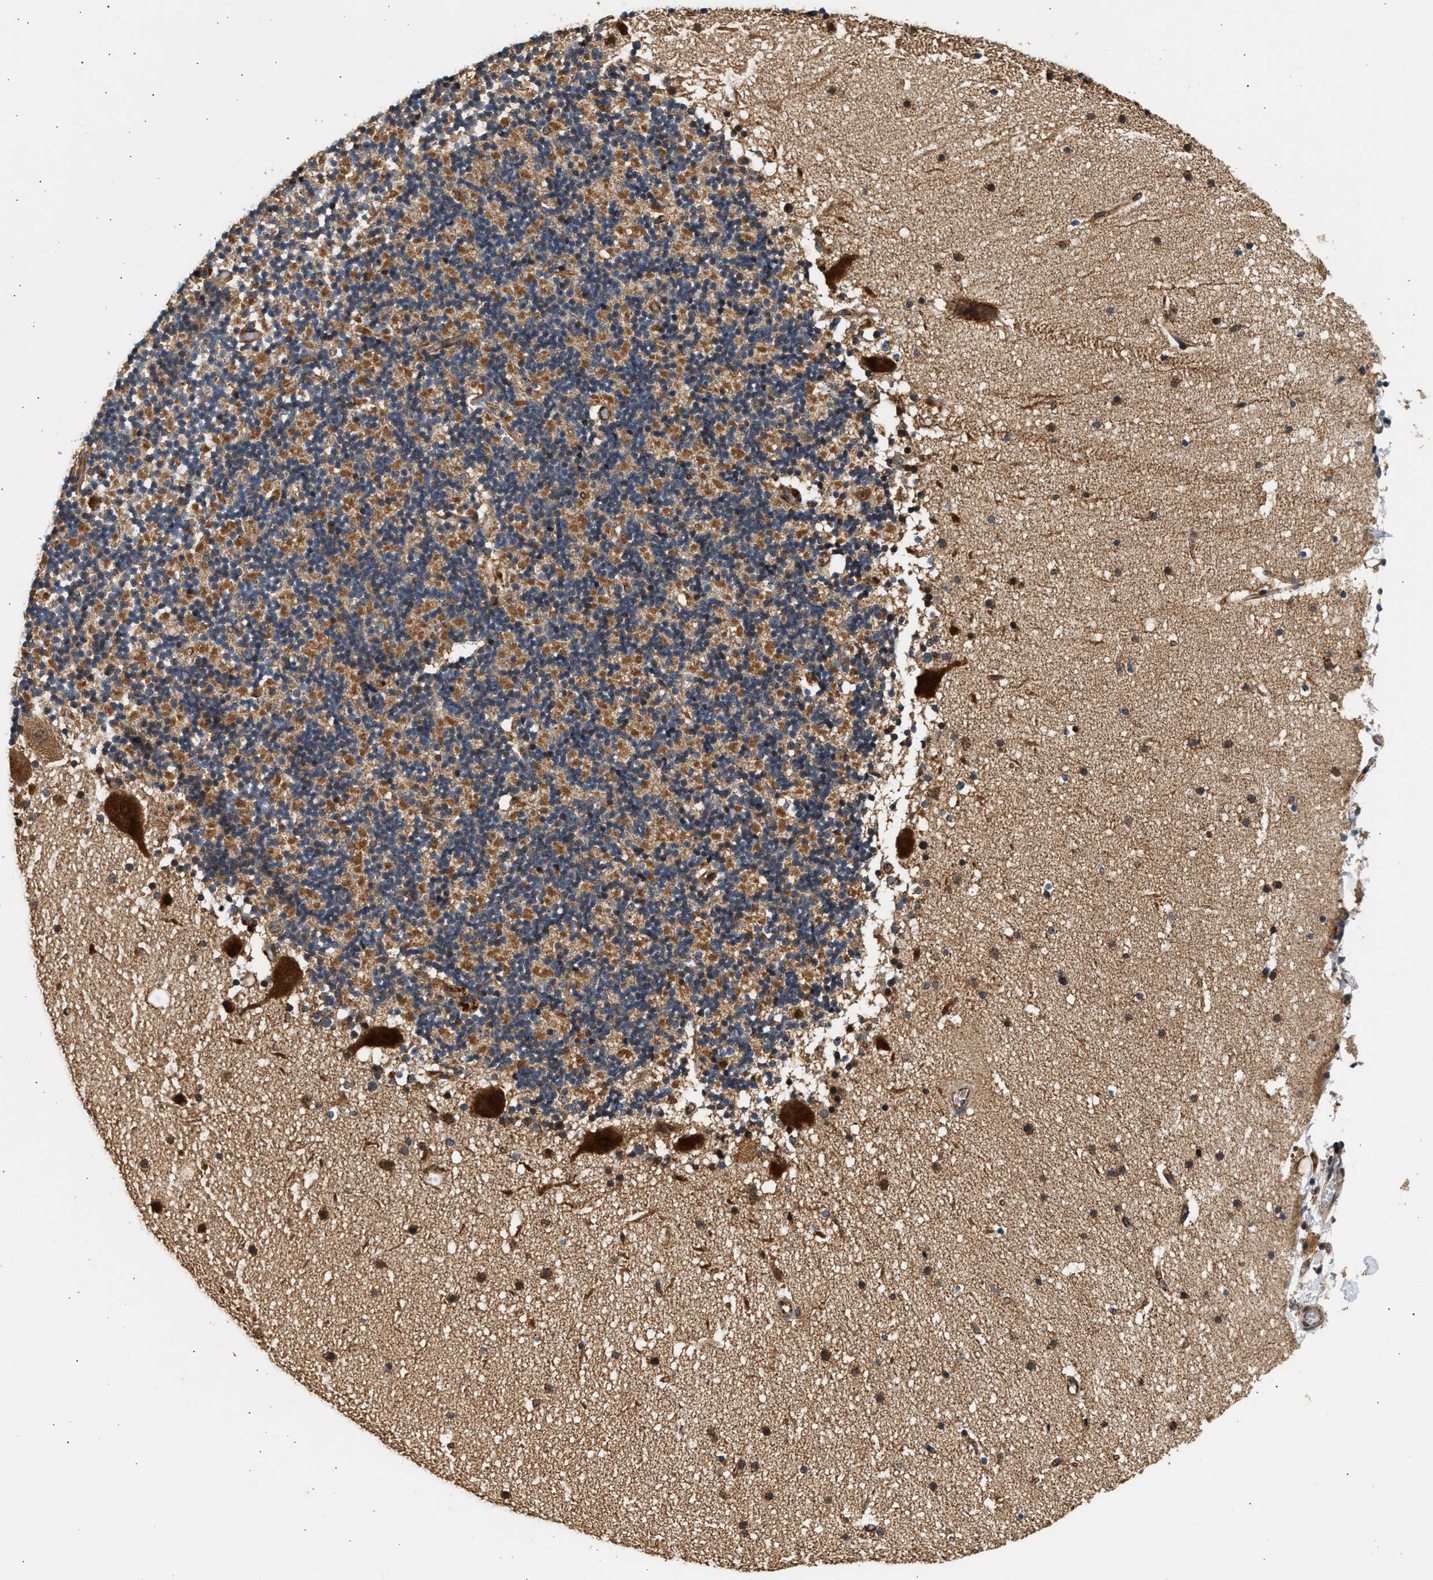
{"staining": {"intensity": "weak", "quantity": "25%-75%", "location": "cytoplasmic/membranous"}, "tissue": "cerebellum", "cell_type": "Cells in granular layer", "image_type": "normal", "snomed": [{"axis": "morphology", "description": "Normal tissue, NOS"}, {"axis": "topography", "description": "Cerebellum"}], "caption": "Normal cerebellum shows weak cytoplasmic/membranous expression in about 25%-75% of cells in granular layer, visualized by immunohistochemistry.", "gene": "DUSP14", "patient": {"sex": "male", "age": 57}}